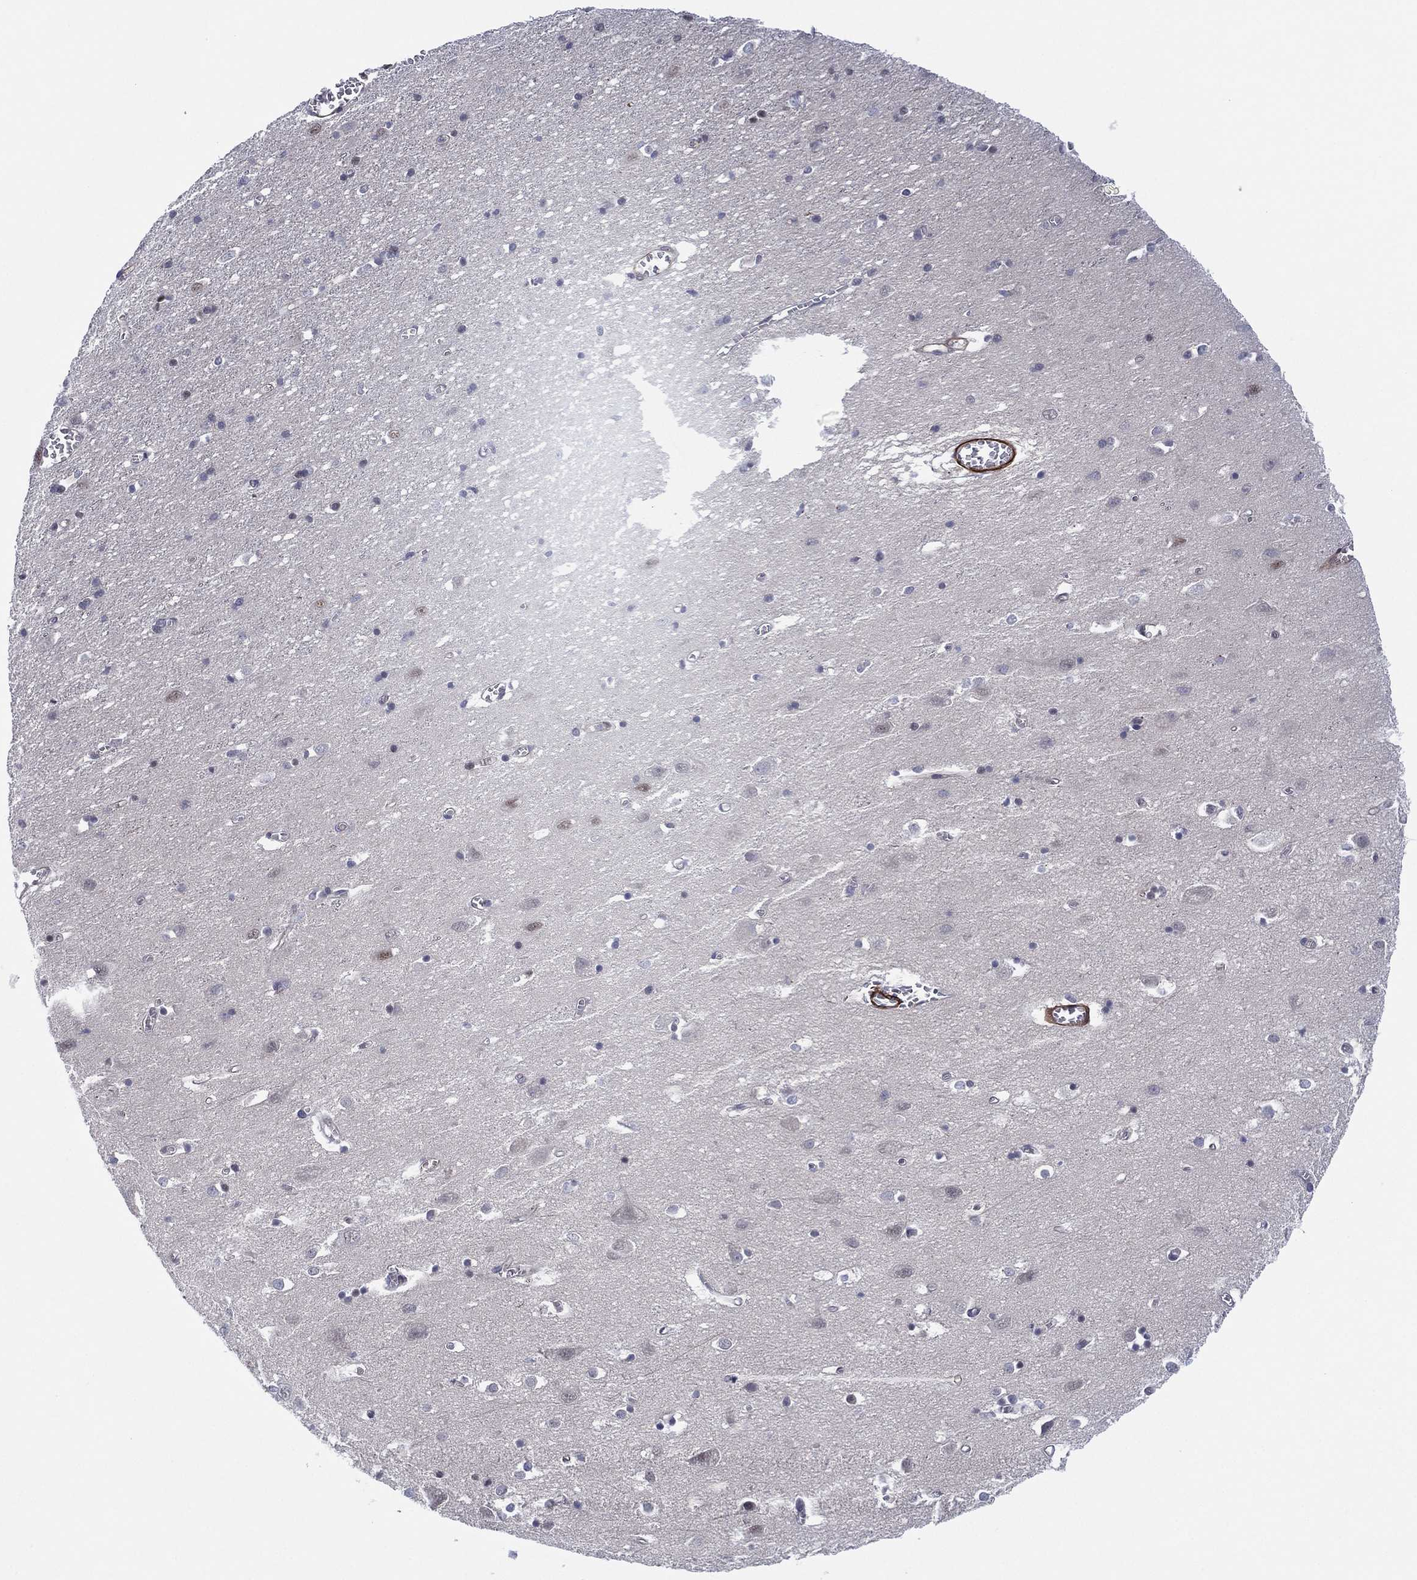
{"staining": {"intensity": "strong", "quantity": ">75%", "location": "cytoplasmic/membranous"}, "tissue": "cerebral cortex", "cell_type": "Endothelial cells", "image_type": "normal", "snomed": [{"axis": "morphology", "description": "Normal tissue, NOS"}, {"axis": "topography", "description": "Cerebral cortex"}], "caption": "Immunohistochemistry (IHC) (DAB) staining of benign human cerebral cortex reveals strong cytoplasmic/membranous protein expression in about >75% of endothelial cells. The staining was performed using DAB (3,3'-diaminobenzidine), with brown indicating positive protein expression. Nuclei are stained blue with hematoxylin.", "gene": "GSE1", "patient": {"sex": "male", "age": 70}}